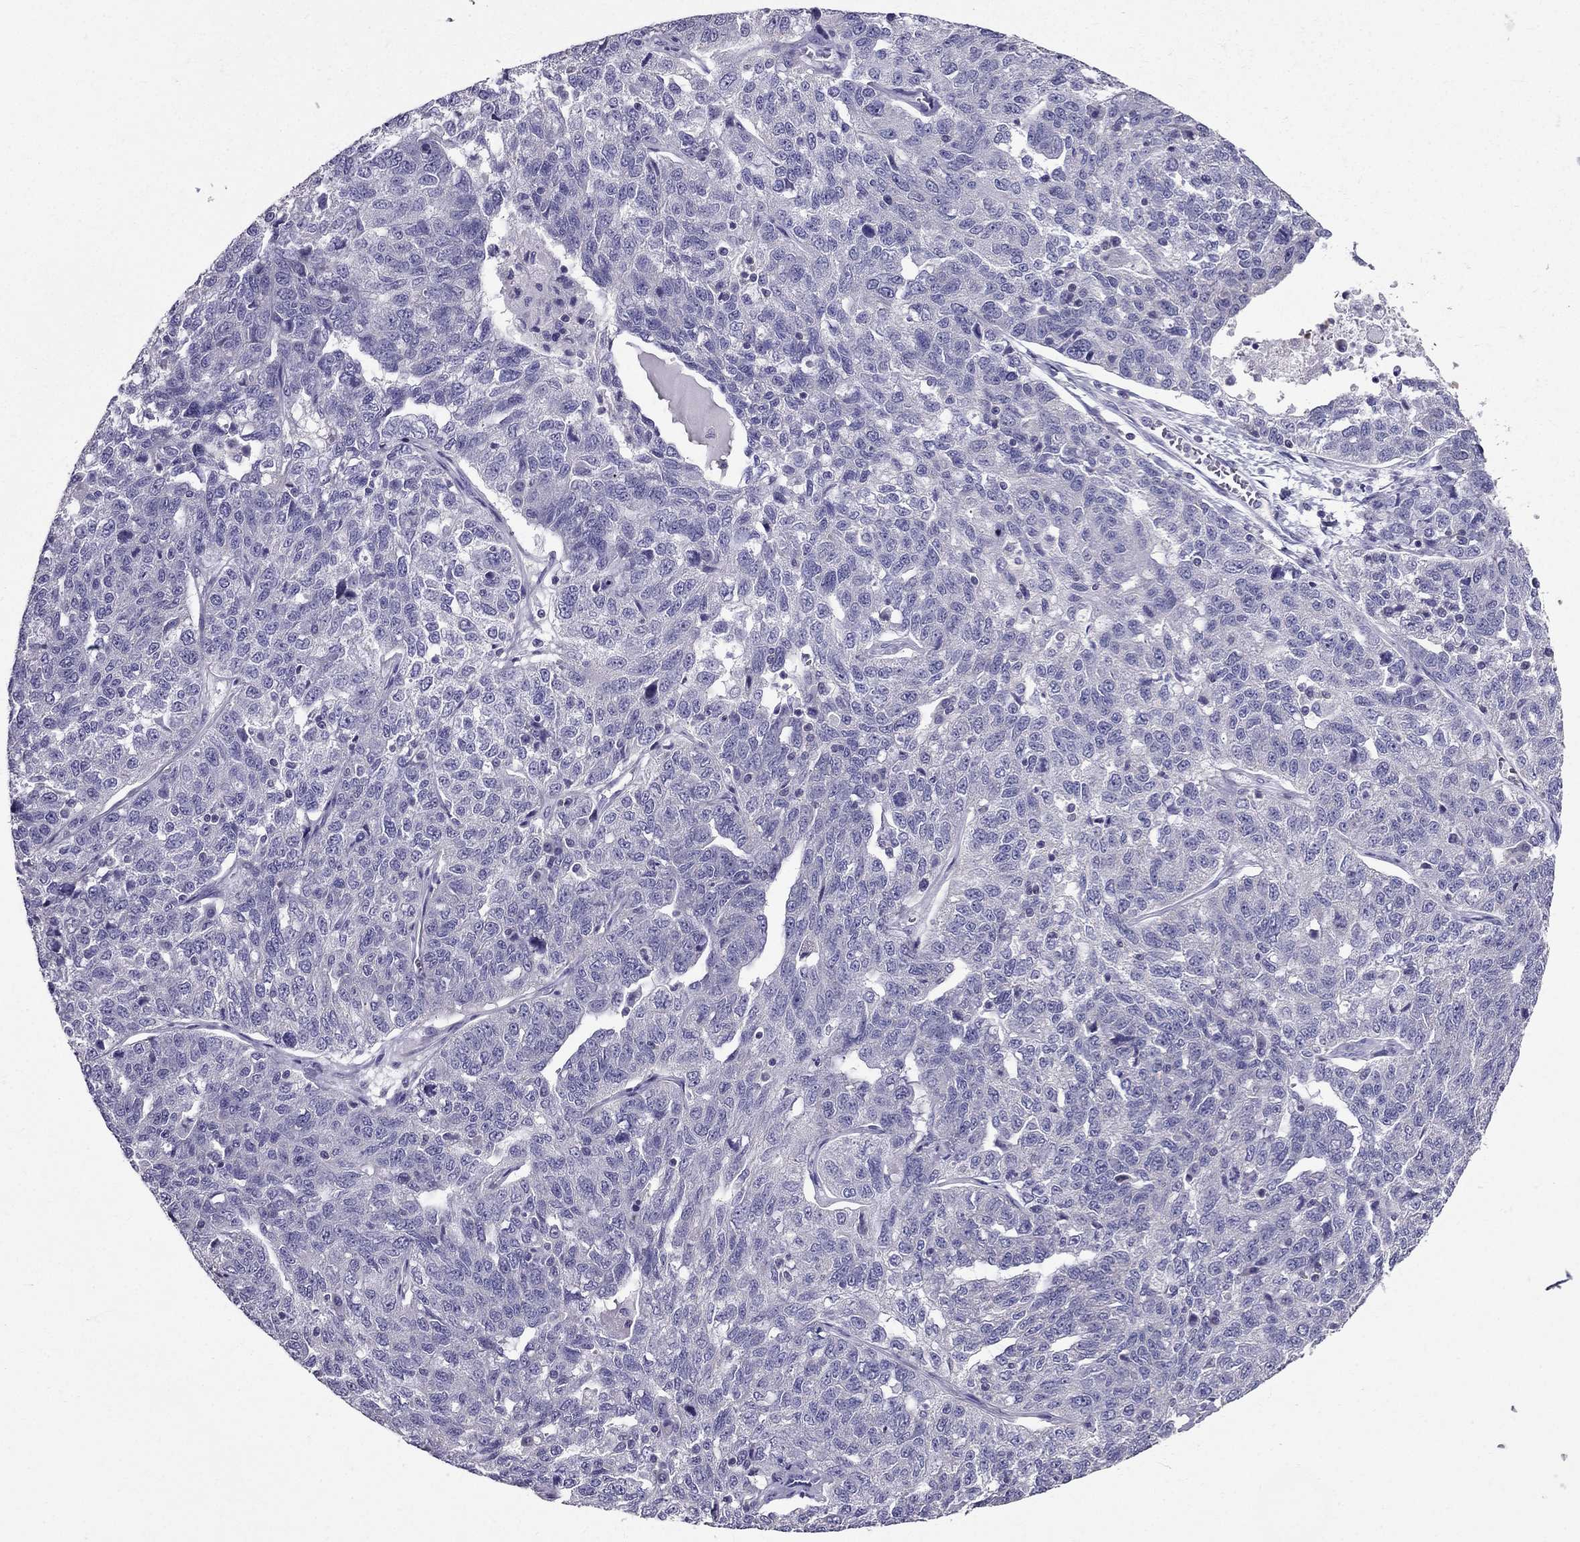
{"staining": {"intensity": "negative", "quantity": "none", "location": "none"}, "tissue": "ovarian cancer", "cell_type": "Tumor cells", "image_type": "cancer", "snomed": [{"axis": "morphology", "description": "Cystadenocarcinoma, serous, NOS"}, {"axis": "topography", "description": "Ovary"}], "caption": "Tumor cells are negative for protein expression in human ovarian cancer.", "gene": "AAK1", "patient": {"sex": "female", "age": 71}}